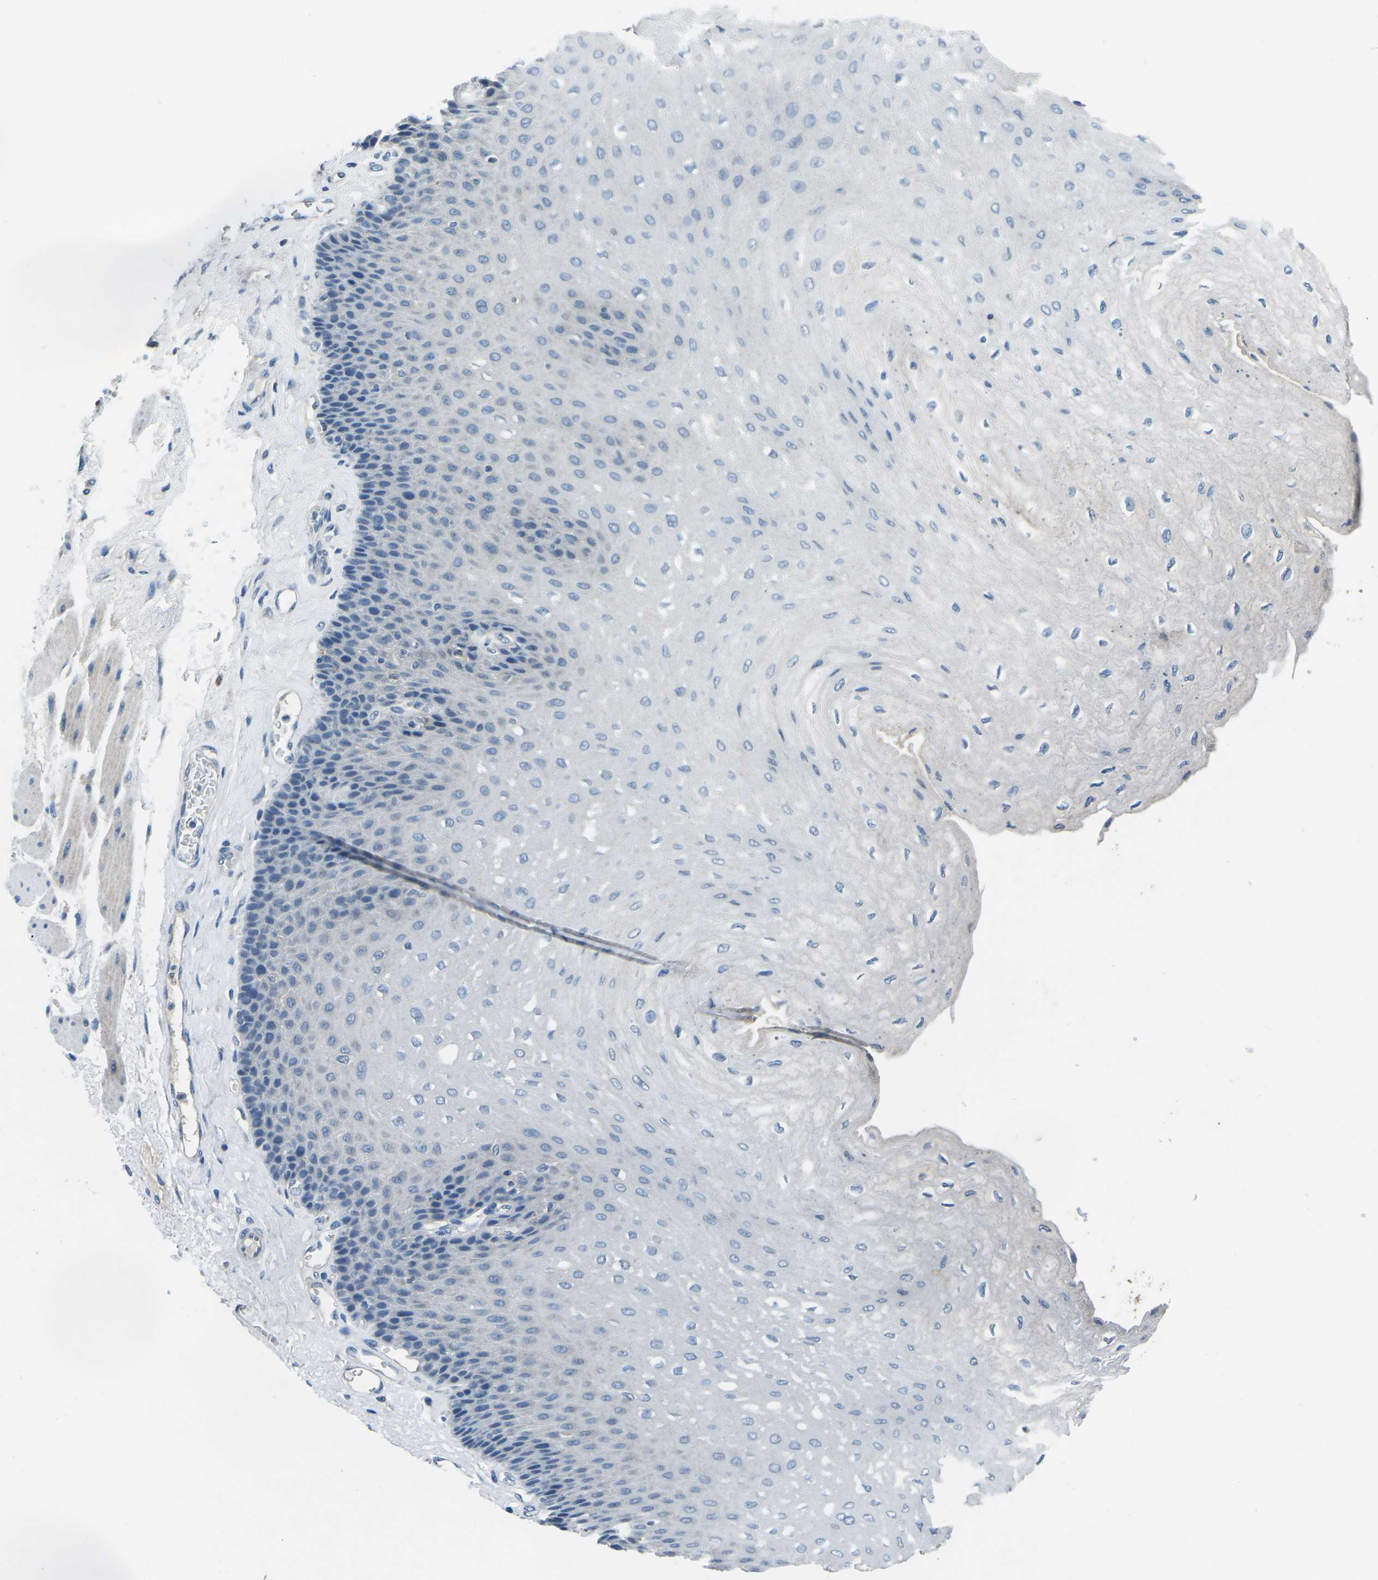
{"staining": {"intensity": "negative", "quantity": "none", "location": "none"}, "tissue": "esophagus", "cell_type": "Squamous epithelial cells", "image_type": "normal", "snomed": [{"axis": "morphology", "description": "Normal tissue, NOS"}, {"axis": "topography", "description": "Esophagus"}], "caption": "Protein analysis of benign esophagus displays no significant positivity in squamous epithelial cells. The staining is performed using DAB brown chromogen with nuclei counter-stained in using hematoxylin.", "gene": "CD1D", "patient": {"sex": "female", "age": 72}}